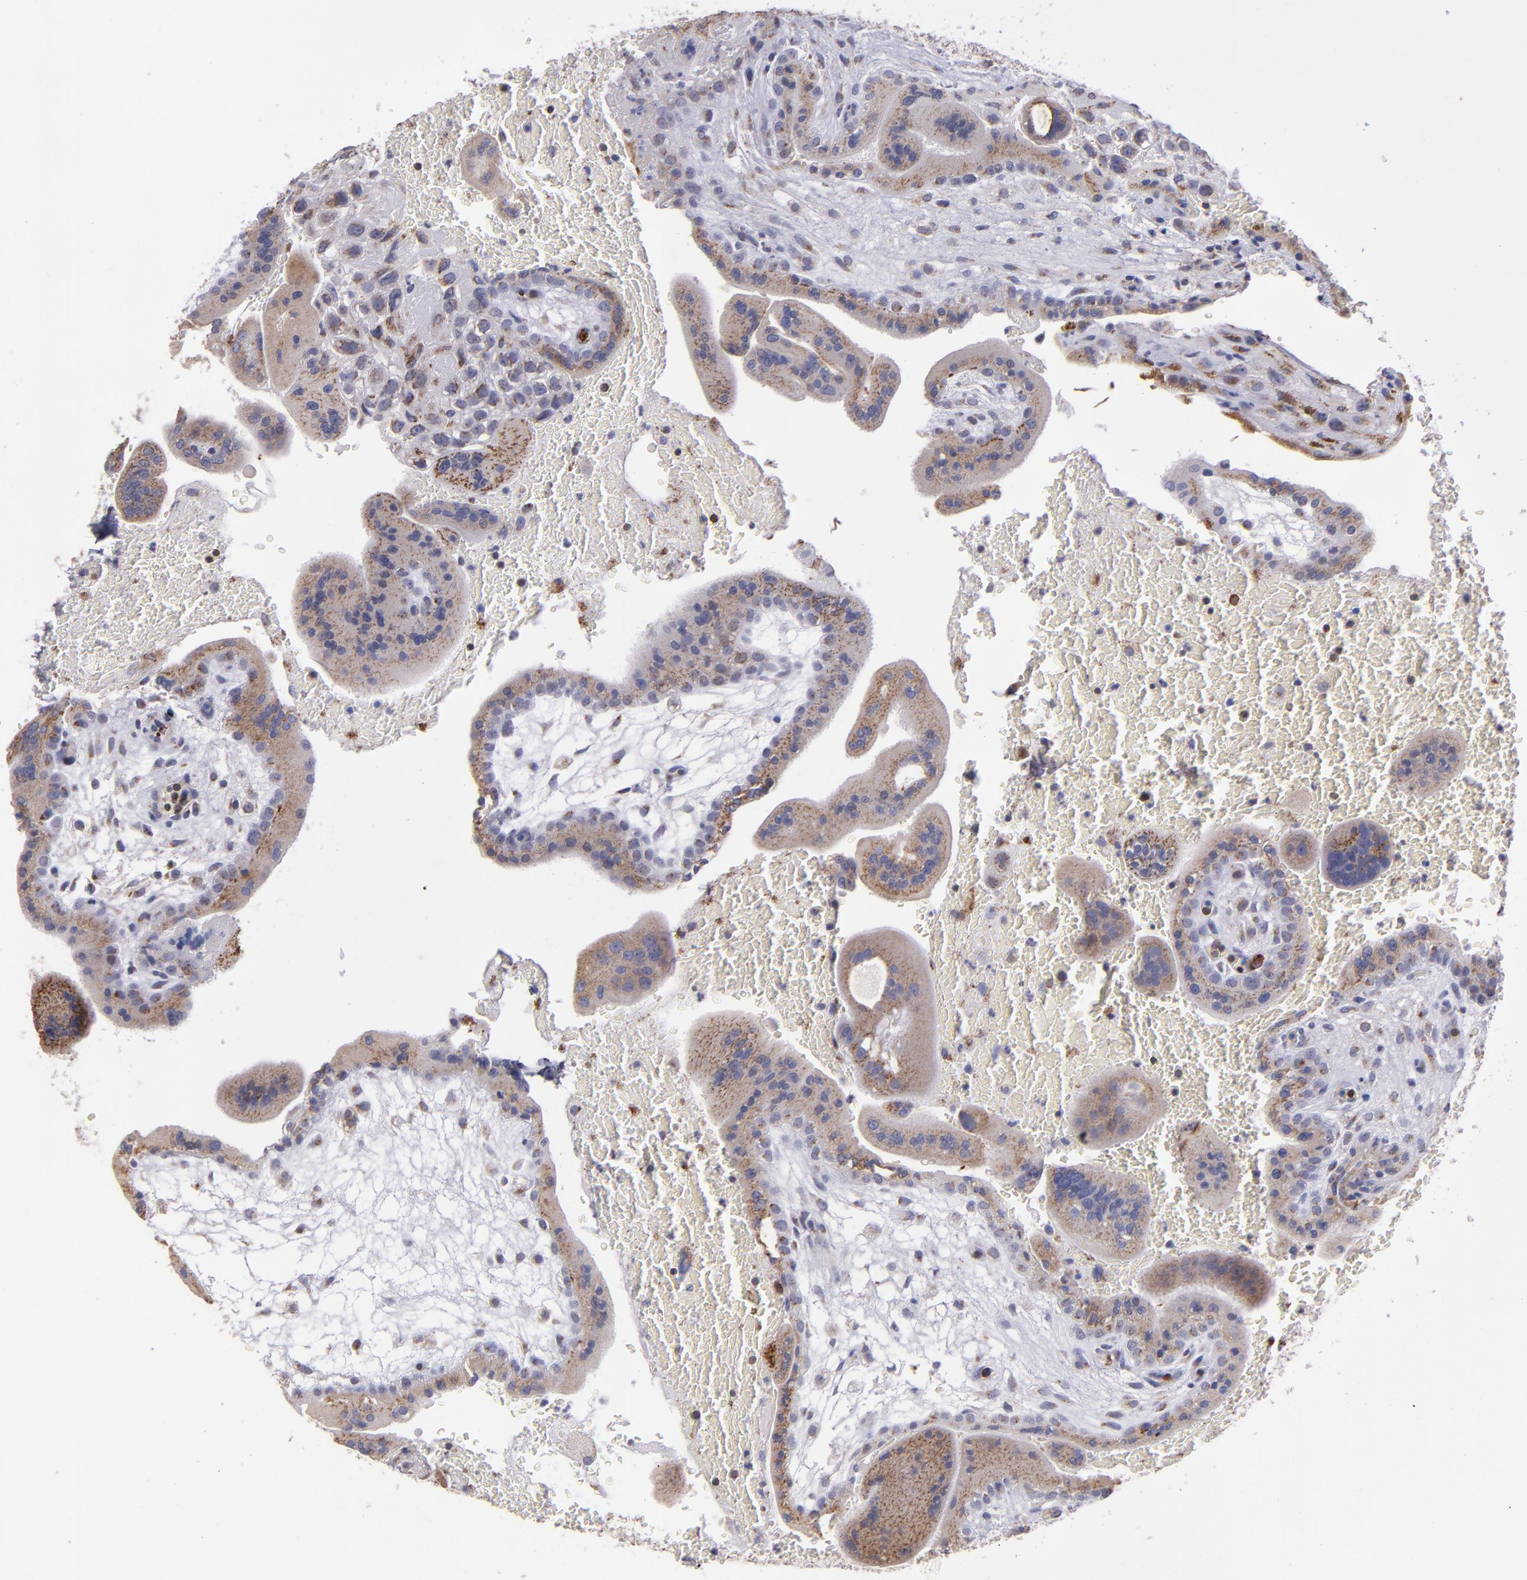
{"staining": {"intensity": "moderate", "quantity": ">75%", "location": "cytoplasmic/membranous"}, "tissue": "placenta", "cell_type": "Trophoblastic cells", "image_type": "normal", "snomed": [{"axis": "morphology", "description": "Normal tissue, NOS"}, {"axis": "topography", "description": "Placenta"}], "caption": "Immunohistochemistry (IHC) of normal placenta exhibits medium levels of moderate cytoplasmic/membranous staining in about >75% of trophoblastic cells. Using DAB (3,3'-diaminobenzidine) (brown) and hematoxylin (blue) stains, captured at high magnification using brightfield microscopy.", "gene": "PTGS1", "patient": {"sex": "female", "age": 35}}